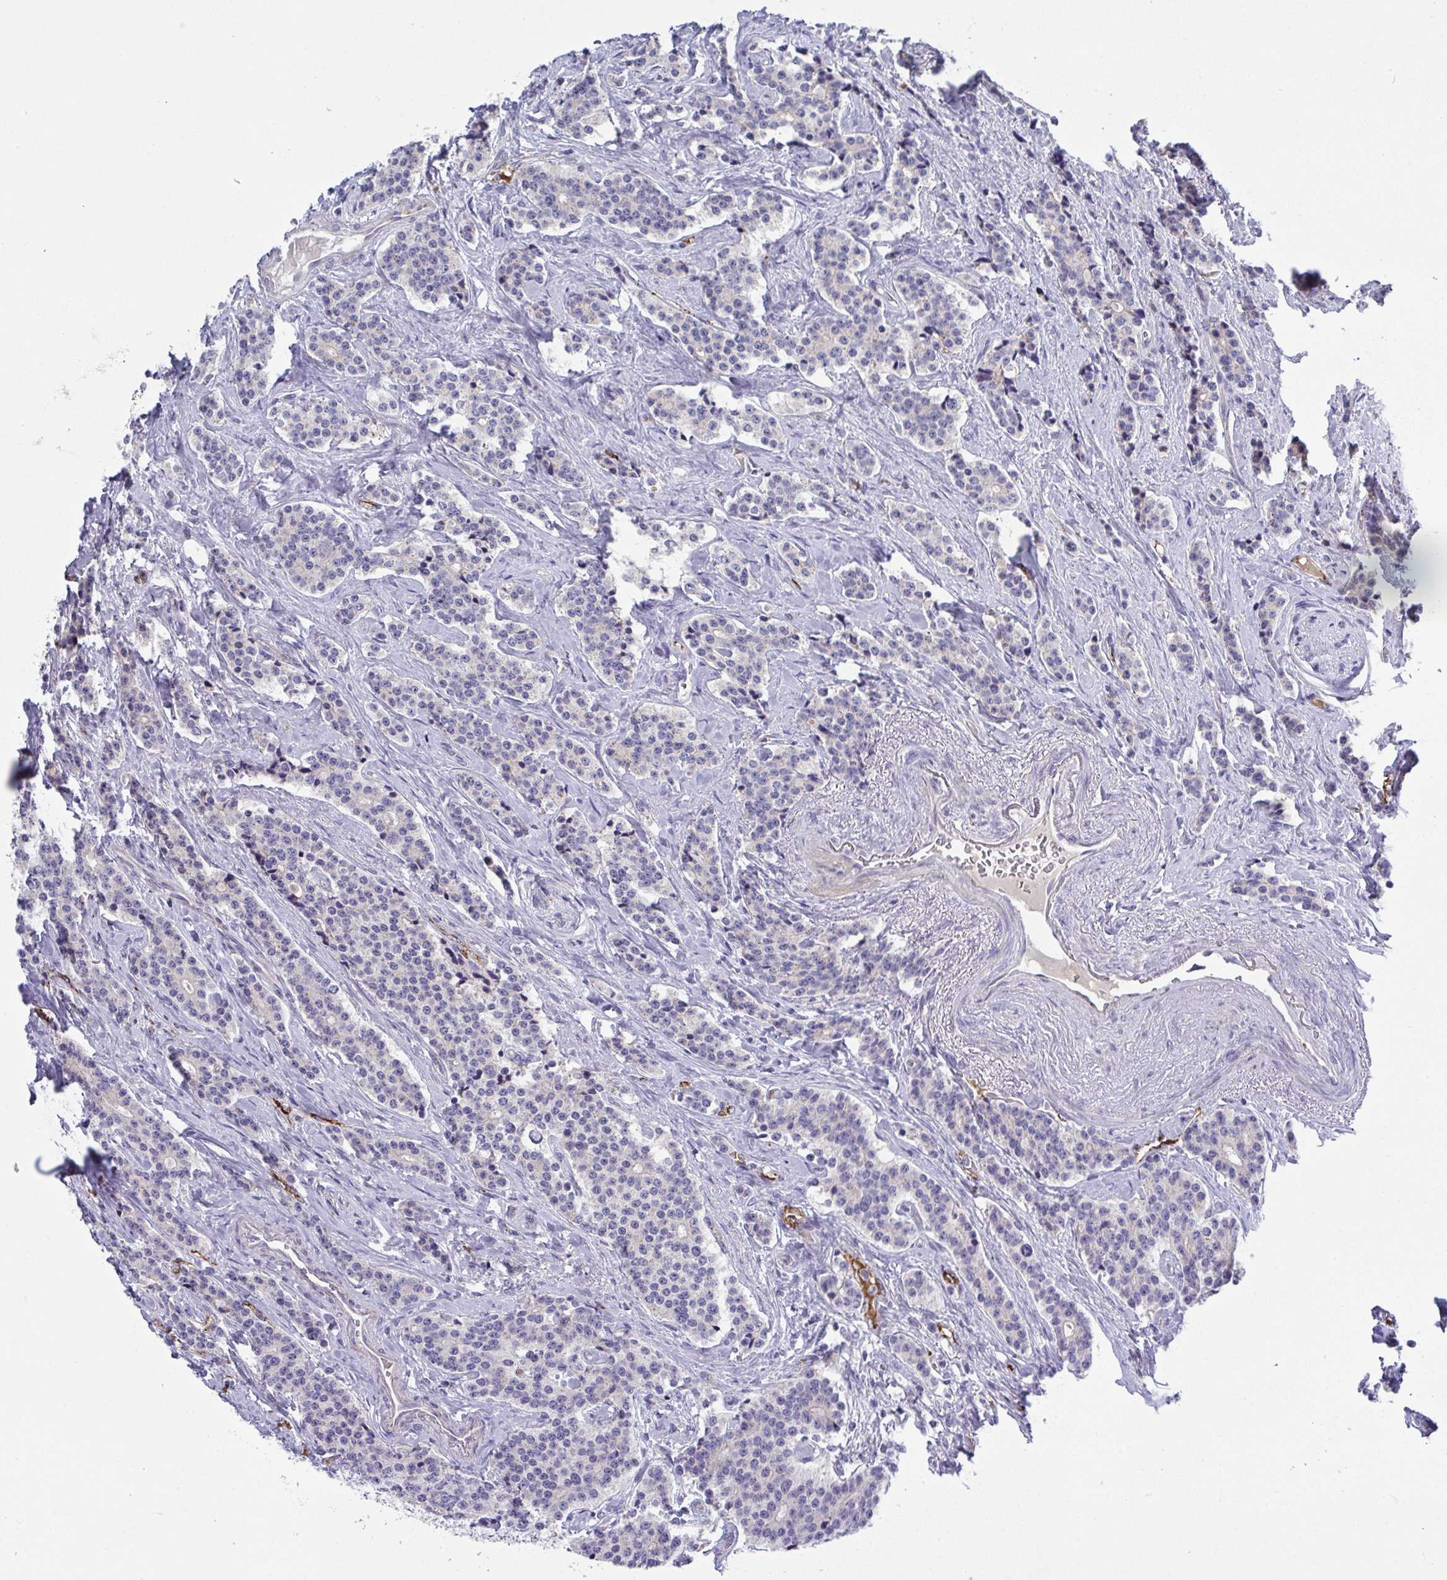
{"staining": {"intensity": "negative", "quantity": "none", "location": "none"}, "tissue": "carcinoid", "cell_type": "Tumor cells", "image_type": "cancer", "snomed": [{"axis": "morphology", "description": "Carcinoid, malignant, NOS"}, {"axis": "topography", "description": "Small intestine"}], "caption": "This is an immunohistochemistry (IHC) photomicrograph of malignant carcinoid. There is no expression in tumor cells.", "gene": "TOR1AIP2", "patient": {"sex": "female", "age": 73}}